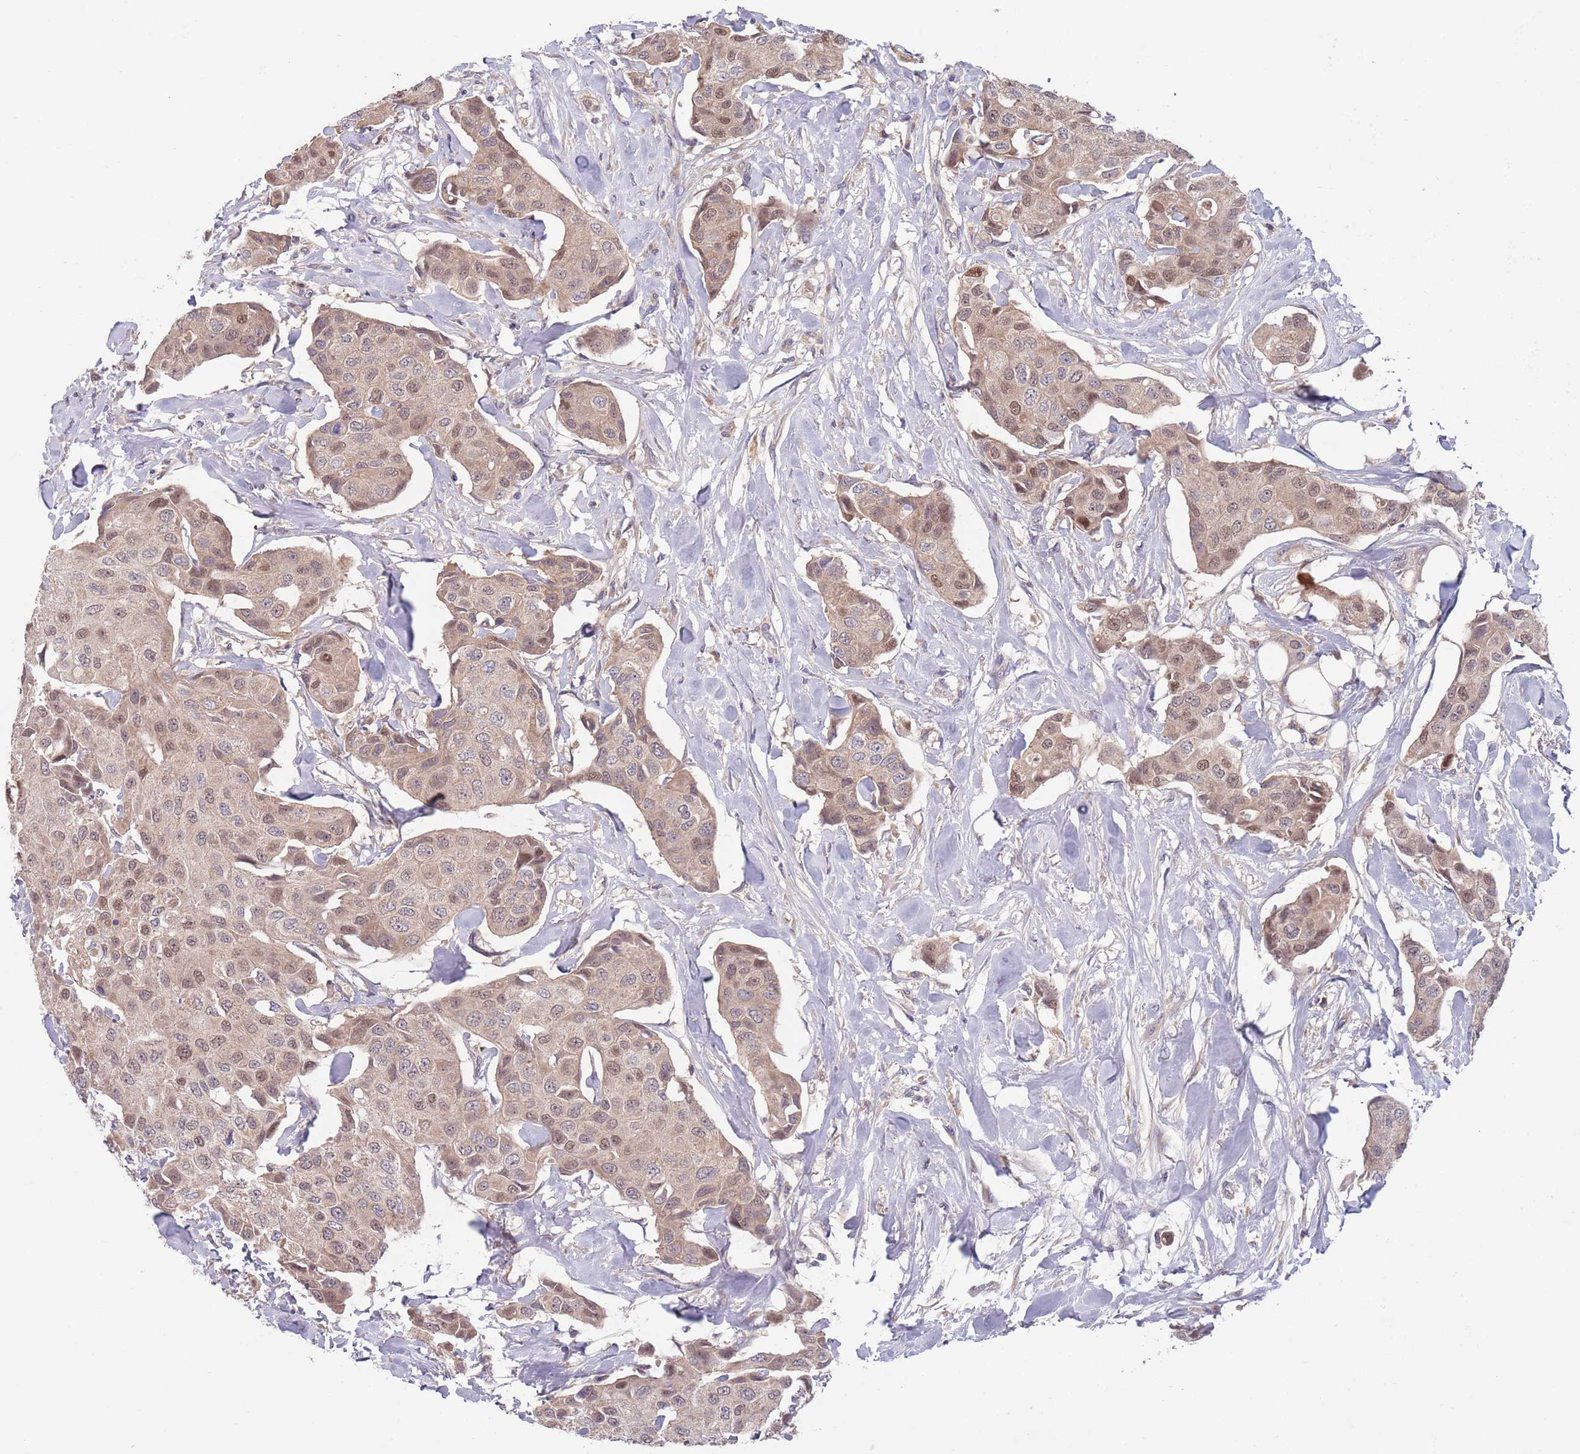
{"staining": {"intensity": "weak", "quantity": "25%-75%", "location": "cytoplasmic/membranous,nuclear"}, "tissue": "breast cancer", "cell_type": "Tumor cells", "image_type": "cancer", "snomed": [{"axis": "morphology", "description": "Duct carcinoma"}, {"axis": "topography", "description": "Breast"}, {"axis": "topography", "description": "Lymph node"}], "caption": "Immunohistochemical staining of breast invasive ductal carcinoma demonstrates low levels of weak cytoplasmic/membranous and nuclear protein staining in approximately 25%-75% of tumor cells.", "gene": "TYW1", "patient": {"sex": "female", "age": 80}}